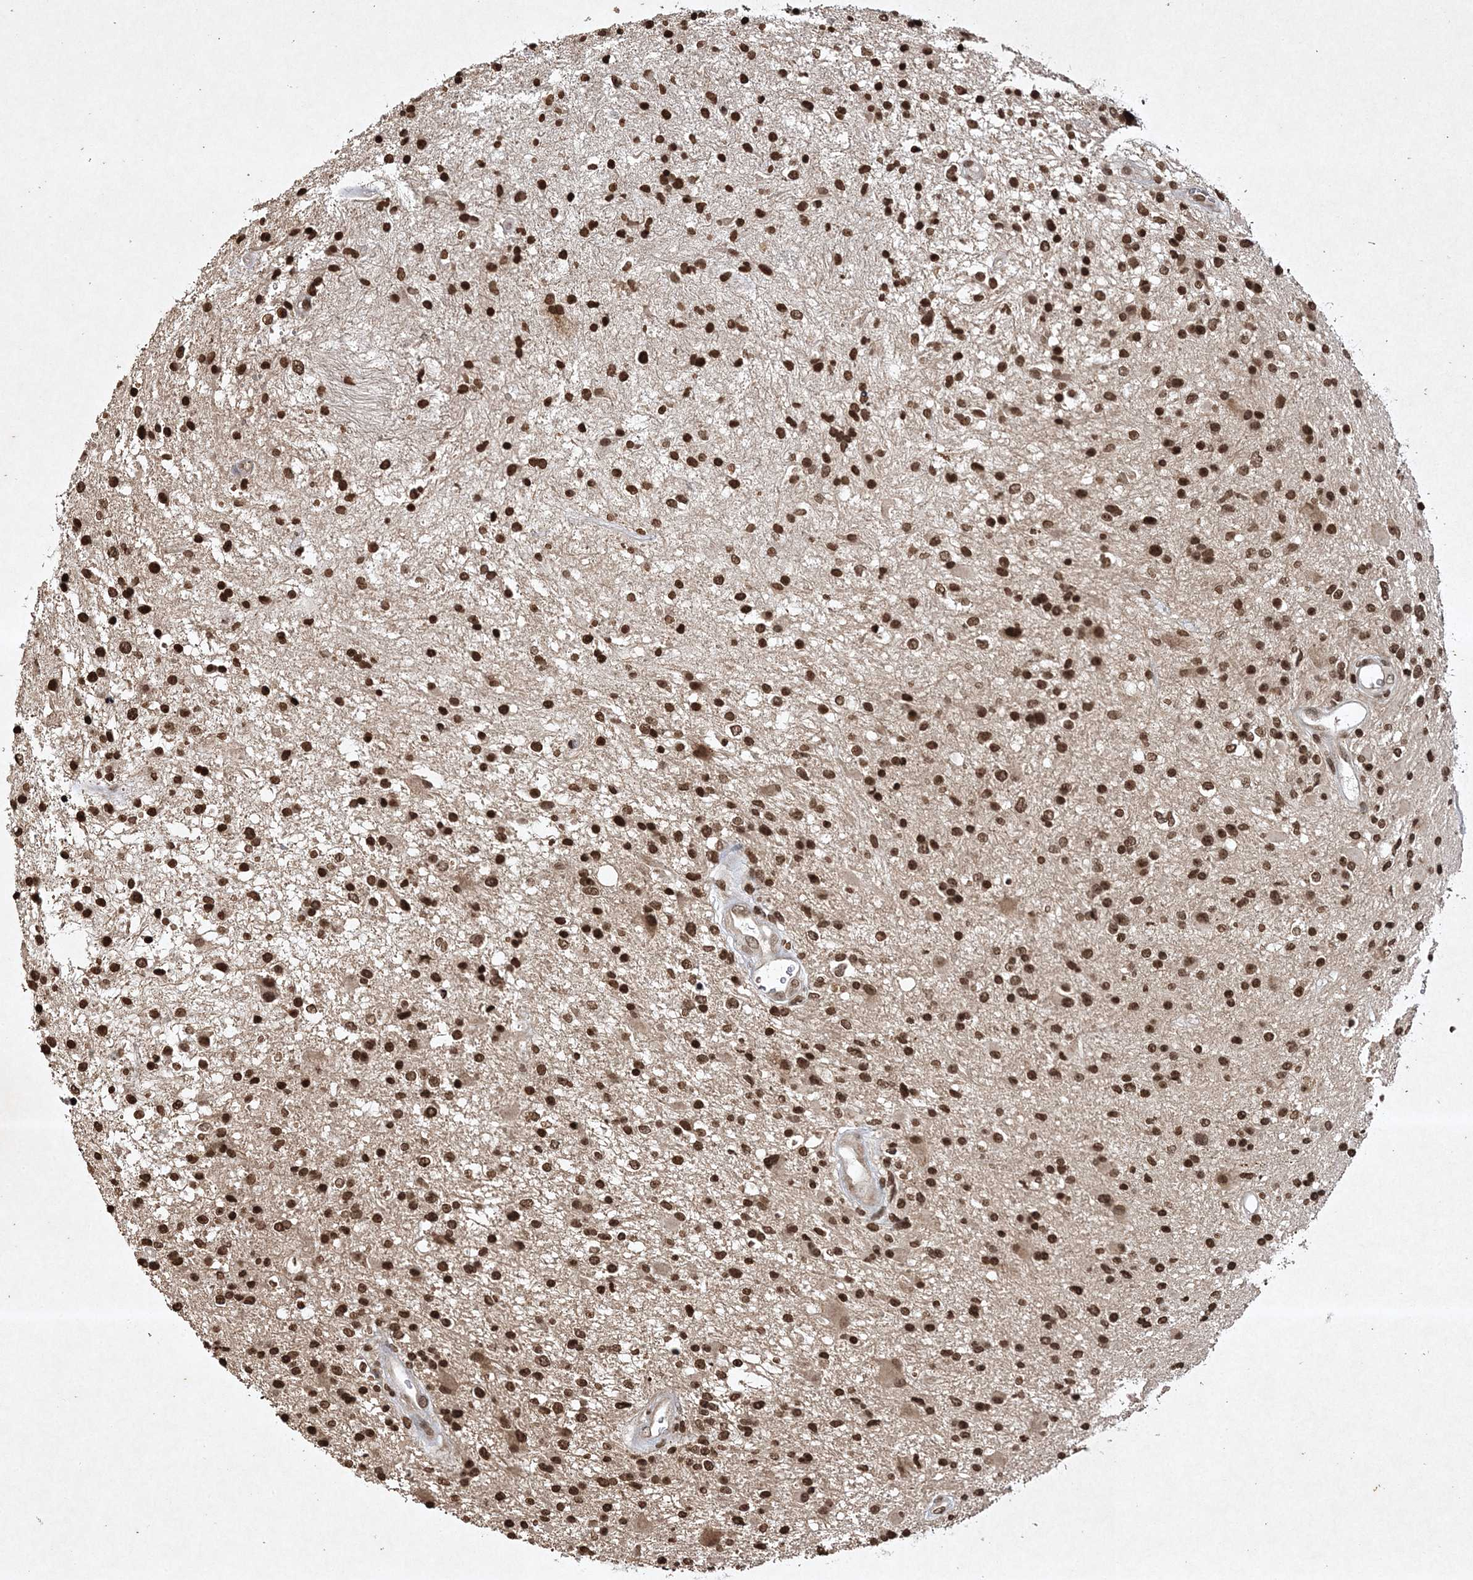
{"staining": {"intensity": "strong", "quantity": ">75%", "location": "nuclear"}, "tissue": "glioma", "cell_type": "Tumor cells", "image_type": "cancer", "snomed": [{"axis": "morphology", "description": "Glioma, malignant, High grade"}, {"axis": "topography", "description": "Brain"}], "caption": "High-magnification brightfield microscopy of malignant glioma (high-grade) stained with DAB (brown) and counterstained with hematoxylin (blue). tumor cells exhibit strong nuclear expression is seen in approximately>75% of cells.", "gene": "NEDD9", "patient": {"sex": "male", "age": 33}}